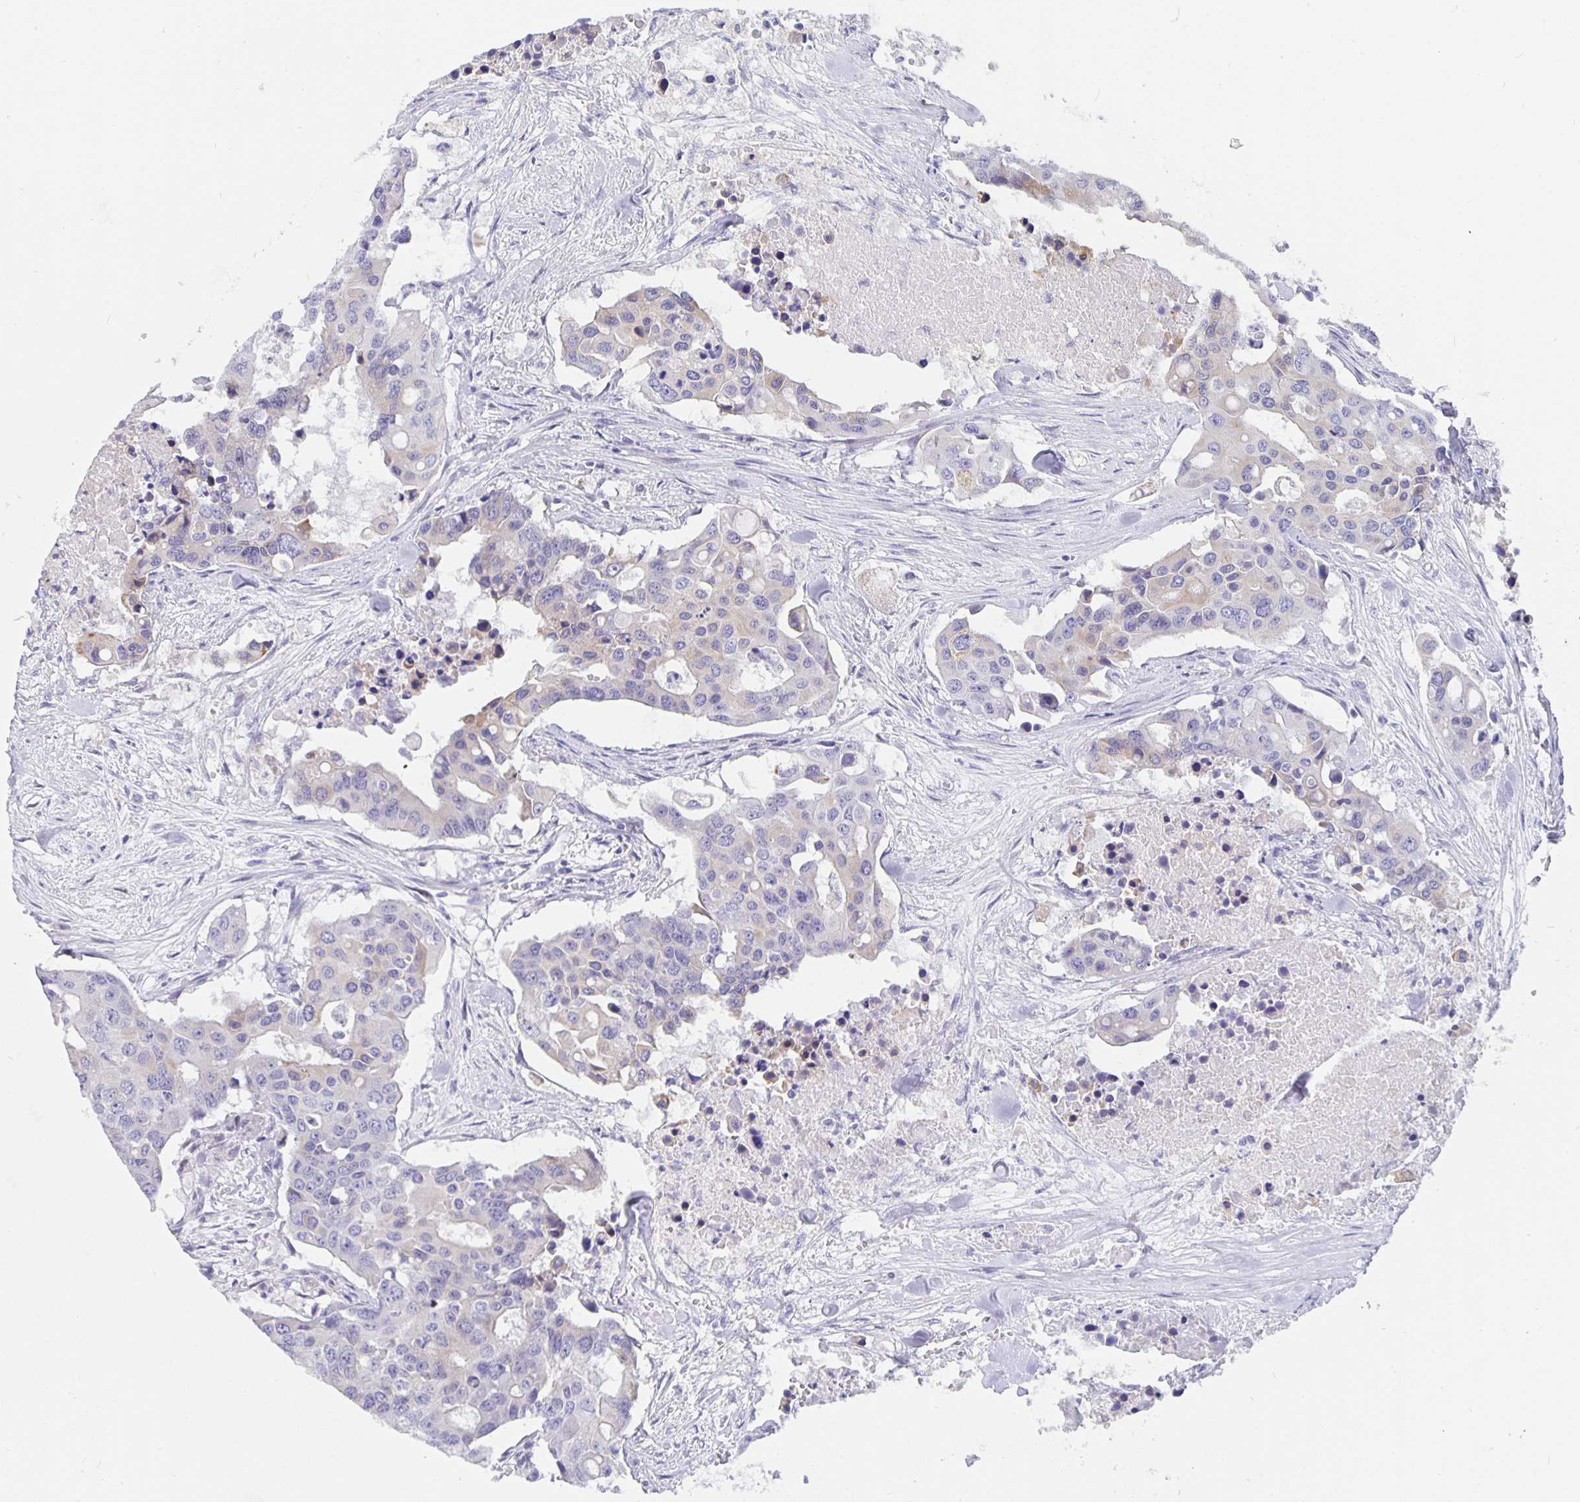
{"staining": {"intensity": "negative", "quantity": "none", "location": "none"}, "tissue": "colorectal cancer", "cell_type": "Tumor cells", "image_type": "cancer", "snomed": [{"axis": "morphology", "description": "Adenocarcinoma, NOS"}, {"axis": "topography", "description": "Colon"}], "caption": "Human colorectal cancer stained for a protein using immunohistochemistry exhibits no staining in tumor cells.", "gene": "CFAP74", "patient": {"sex": "male", "age": 77}}